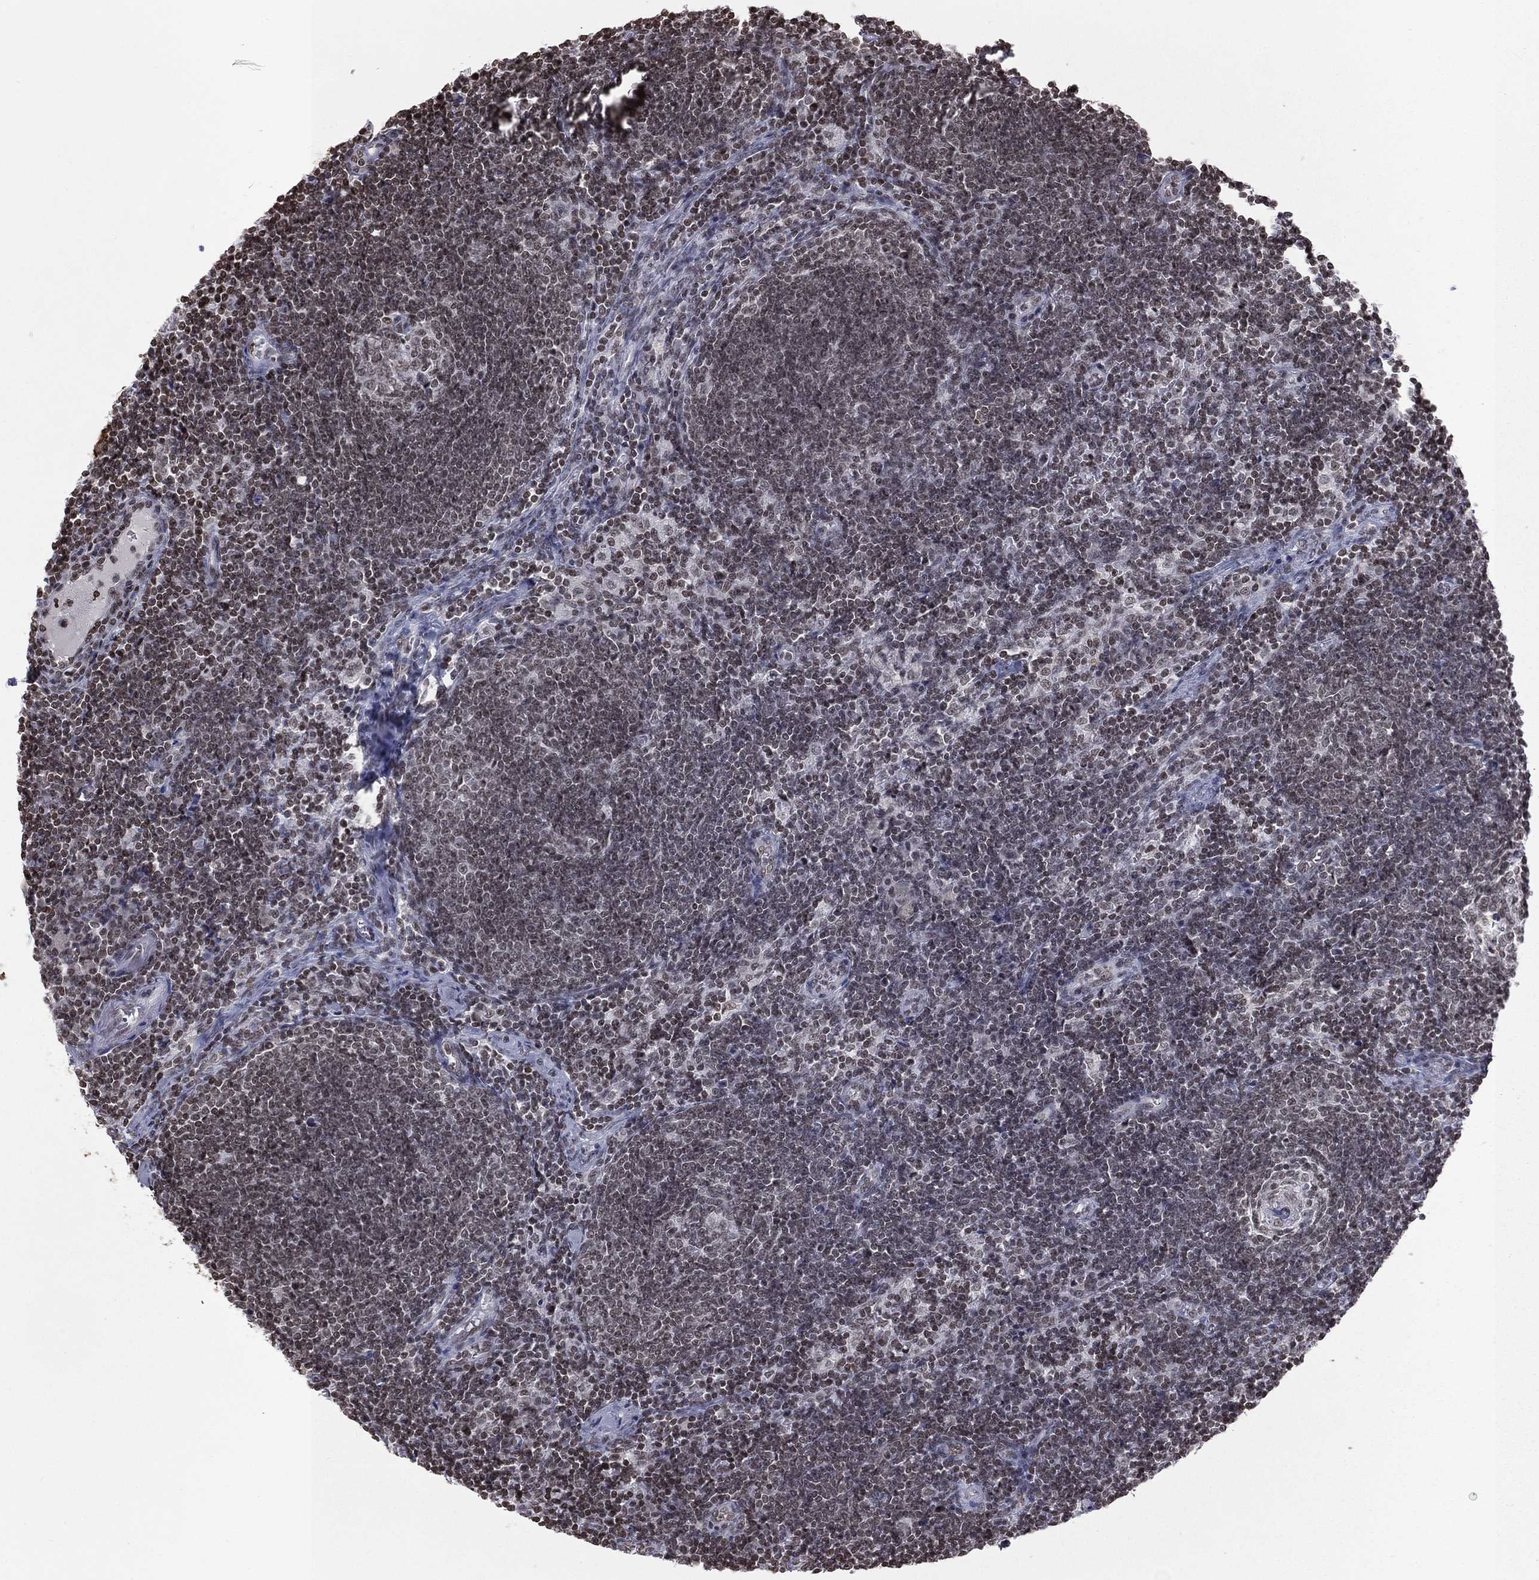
{"staining": {"intensity": "strong", "quantity": "<25%", "location": "nuclear"}, "tissue": "lymph node", "cell_type": "Germinal center cells", "image_type": "normal", "snomed": [{"axis": "morphology", "description": "Normal tissue, NOS"}, {"axis": "morphology", "description": "Adenocarcinoma, NOS"}, {"axis": "topography", "description": "Lymph node"}, {"axis": "topography", "description": "Pancreas"}], "caption": "Lymph node stained with DAB (3,3'-diaminobenzidine) IHC exhibits medium levels of strong nuclear staining in approximately <25% of germinal center cells.", "gene": "RFX7", "patient": {"sex": "female", "age": 58}}